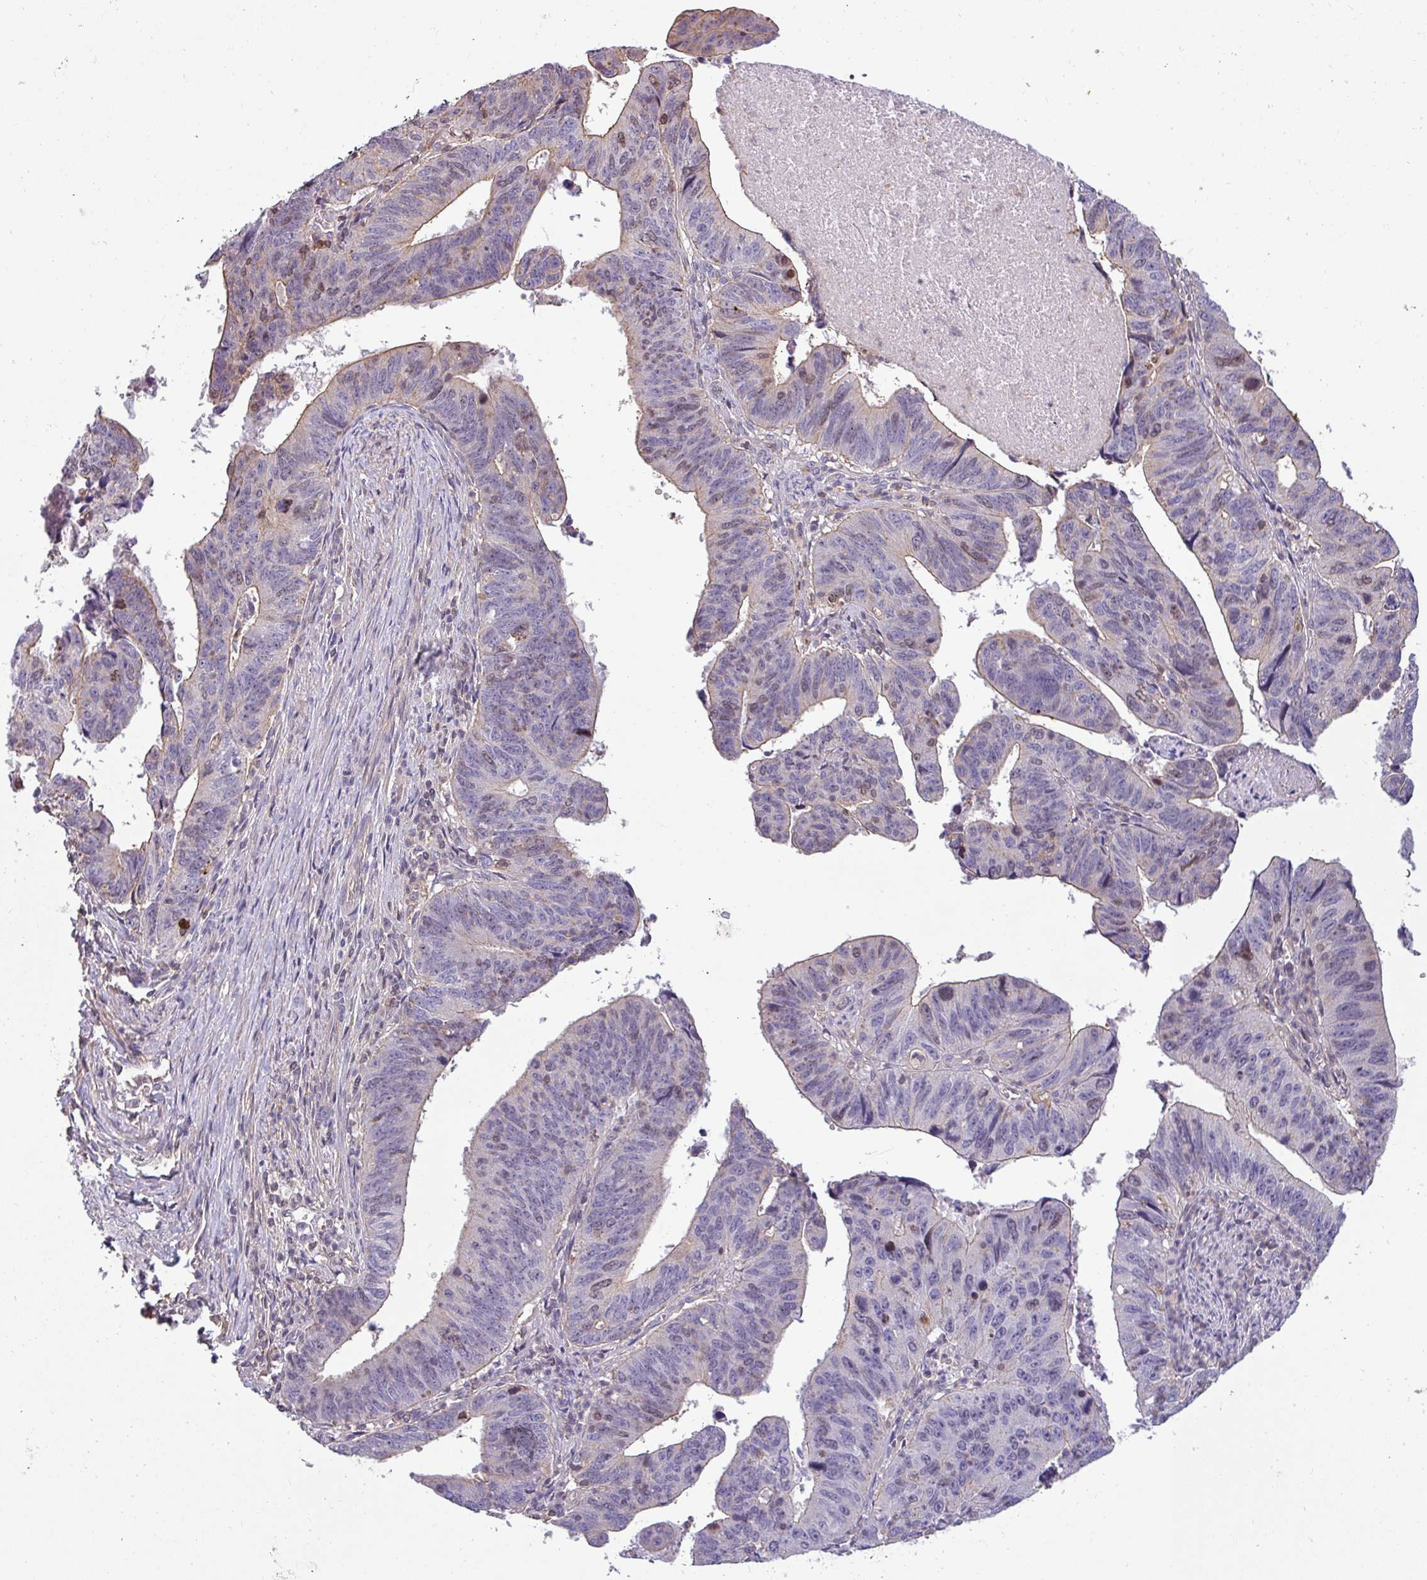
{"staining": {"intensity": "negative", "quantity": "none", "location": "none"}, "tissue": "stomach cancer", "cell_type": "Tumor cells", "image_type": "cancer", "snomed": [{"axis": "morphology", "description": "Adenocarcinoma, NOS"}, {"axis": "topography", "description": "Stomach"}], "caption": "Tumor cells are negative for brown protein staining in stomach cancer (adenocarcinoma).", "gene": "ZNF835", "patient": {"sex": "male", "age": 59}}